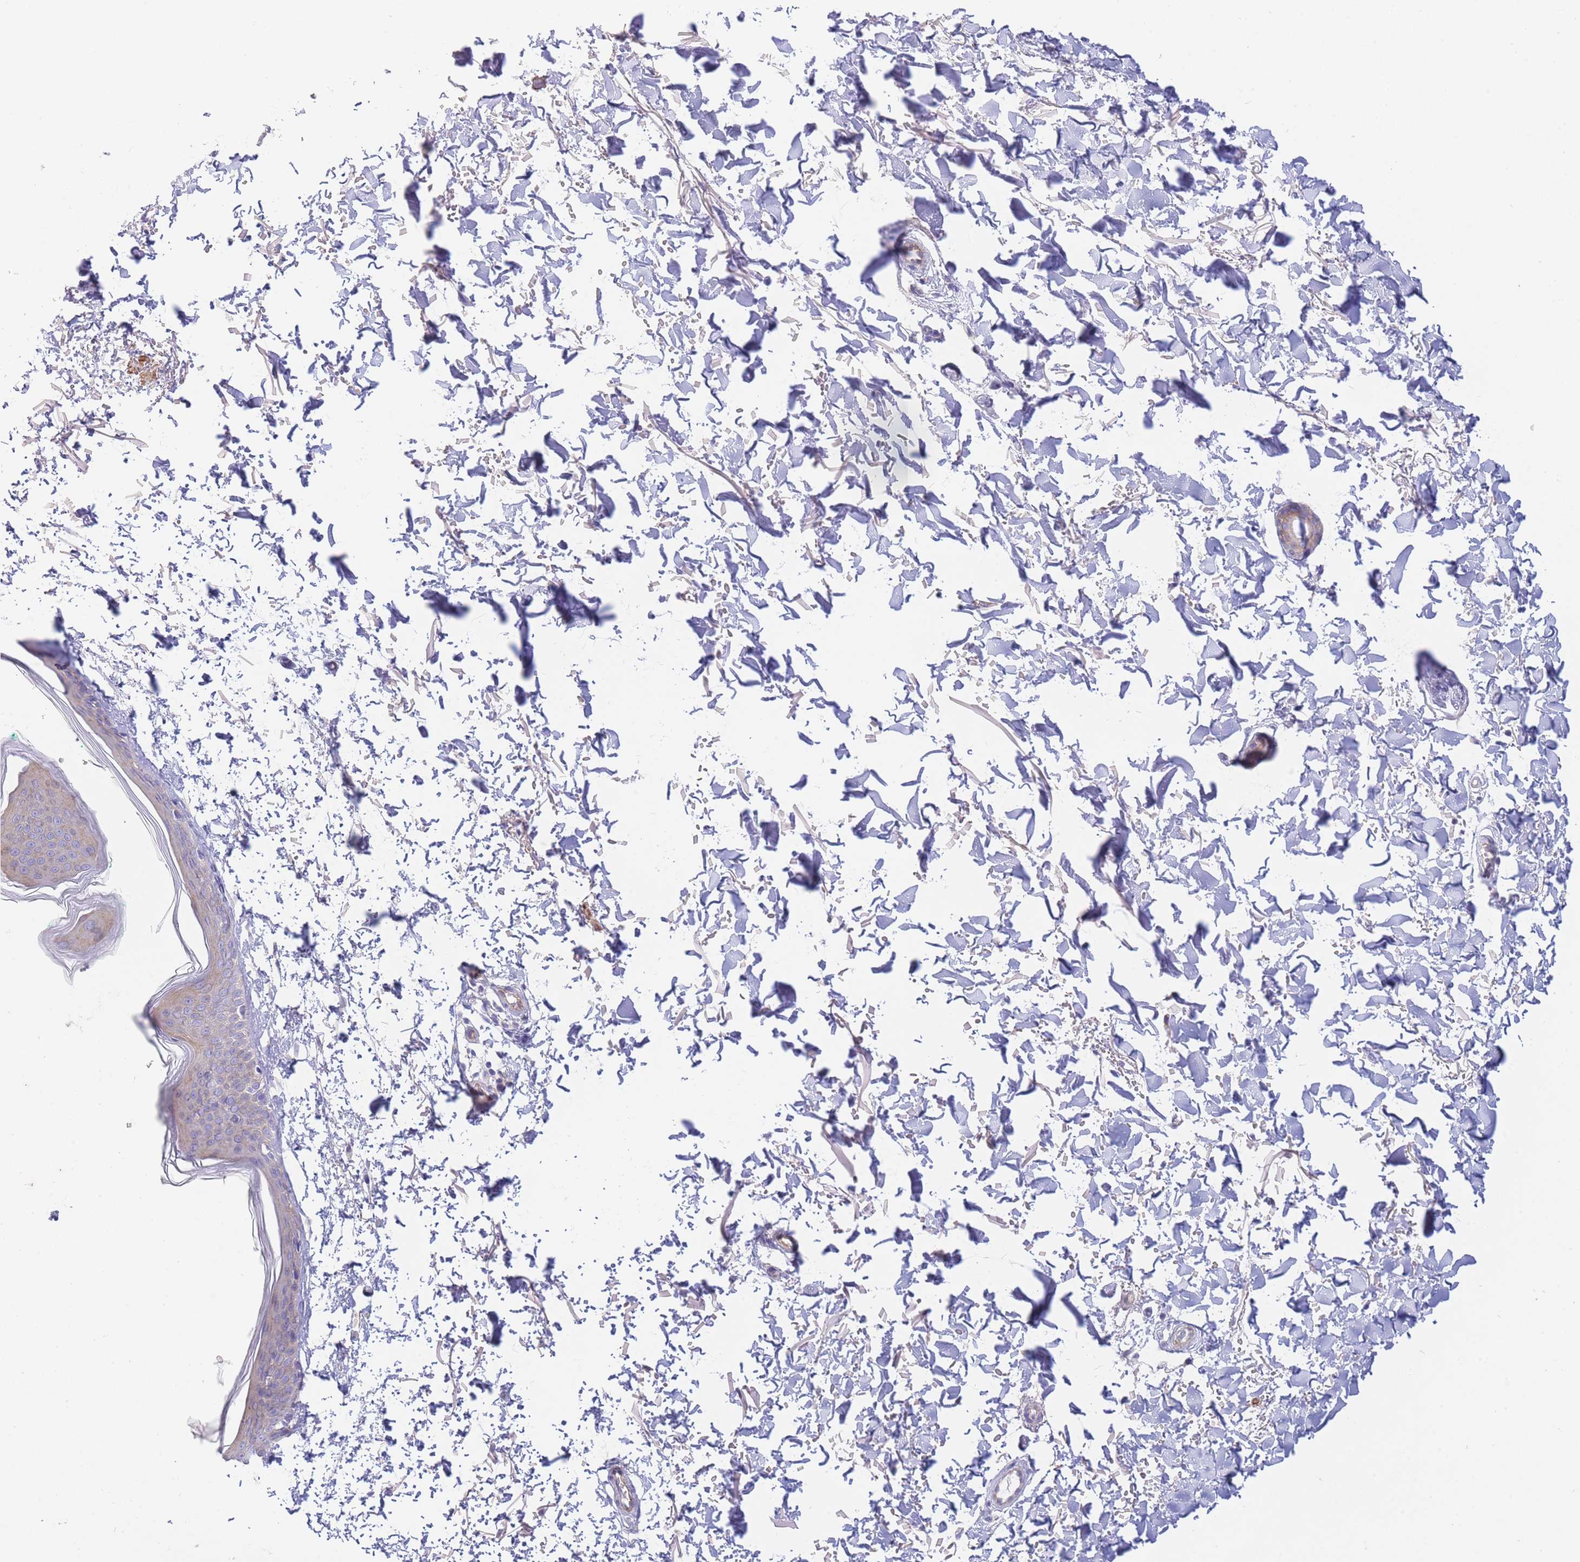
{"staining": {"intensity": "negative", "quantity": "none", "location": "none"}, "tissue": "skin", "cell_type": "Fibroblasts", "image_type": "normal", "snomed": [{"axis": "morphology", "description": "Normal tissue, NOS"}, {"axis": "topography", "description": "Skin"}], "caption": "A histopathology image of human skin is negative for staining in fibroblasts.", "gene": "SUGT1", "patient": {"sex": "male", "age": 66}}